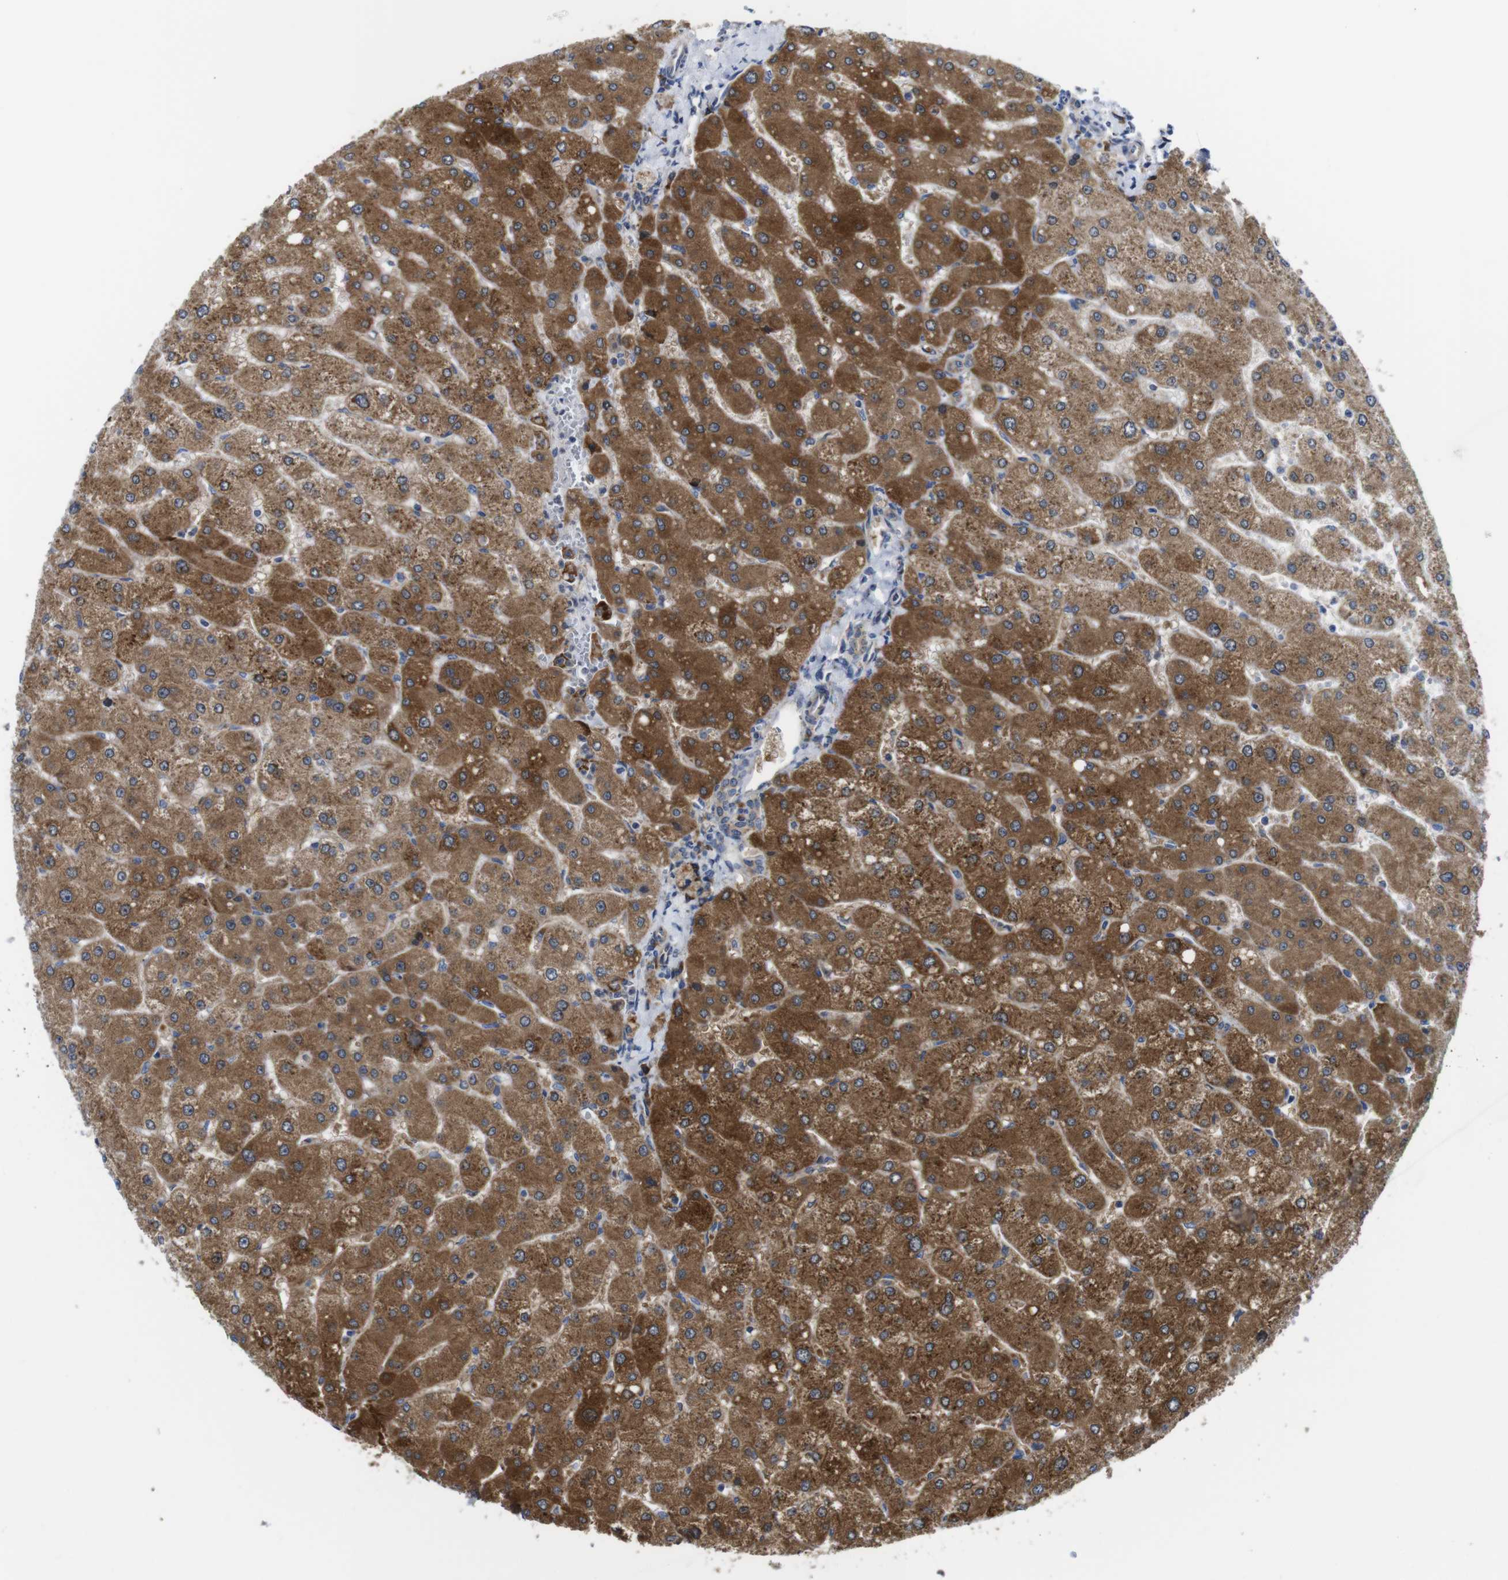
{"staining": {"intensity": "weak", "quantity": "<25%", "location": "cytoplasmic/membranous"}, "tissue": "liver", "cell_type": "Cholangiocytes", "image_type": "normal", "snomed": [{"axis": "morphology", "description": "Normal tissue, NOS"}, {"axis": "topography", "description": "Liver"}], "caption": "Cholangiocytes are negative for protein expression in unremarkable human liver. (DAB immunohistochemistry (IHC), high magnification).", "gene": "DDRGK1", "patient": {"sex": "male", "age": 55}}